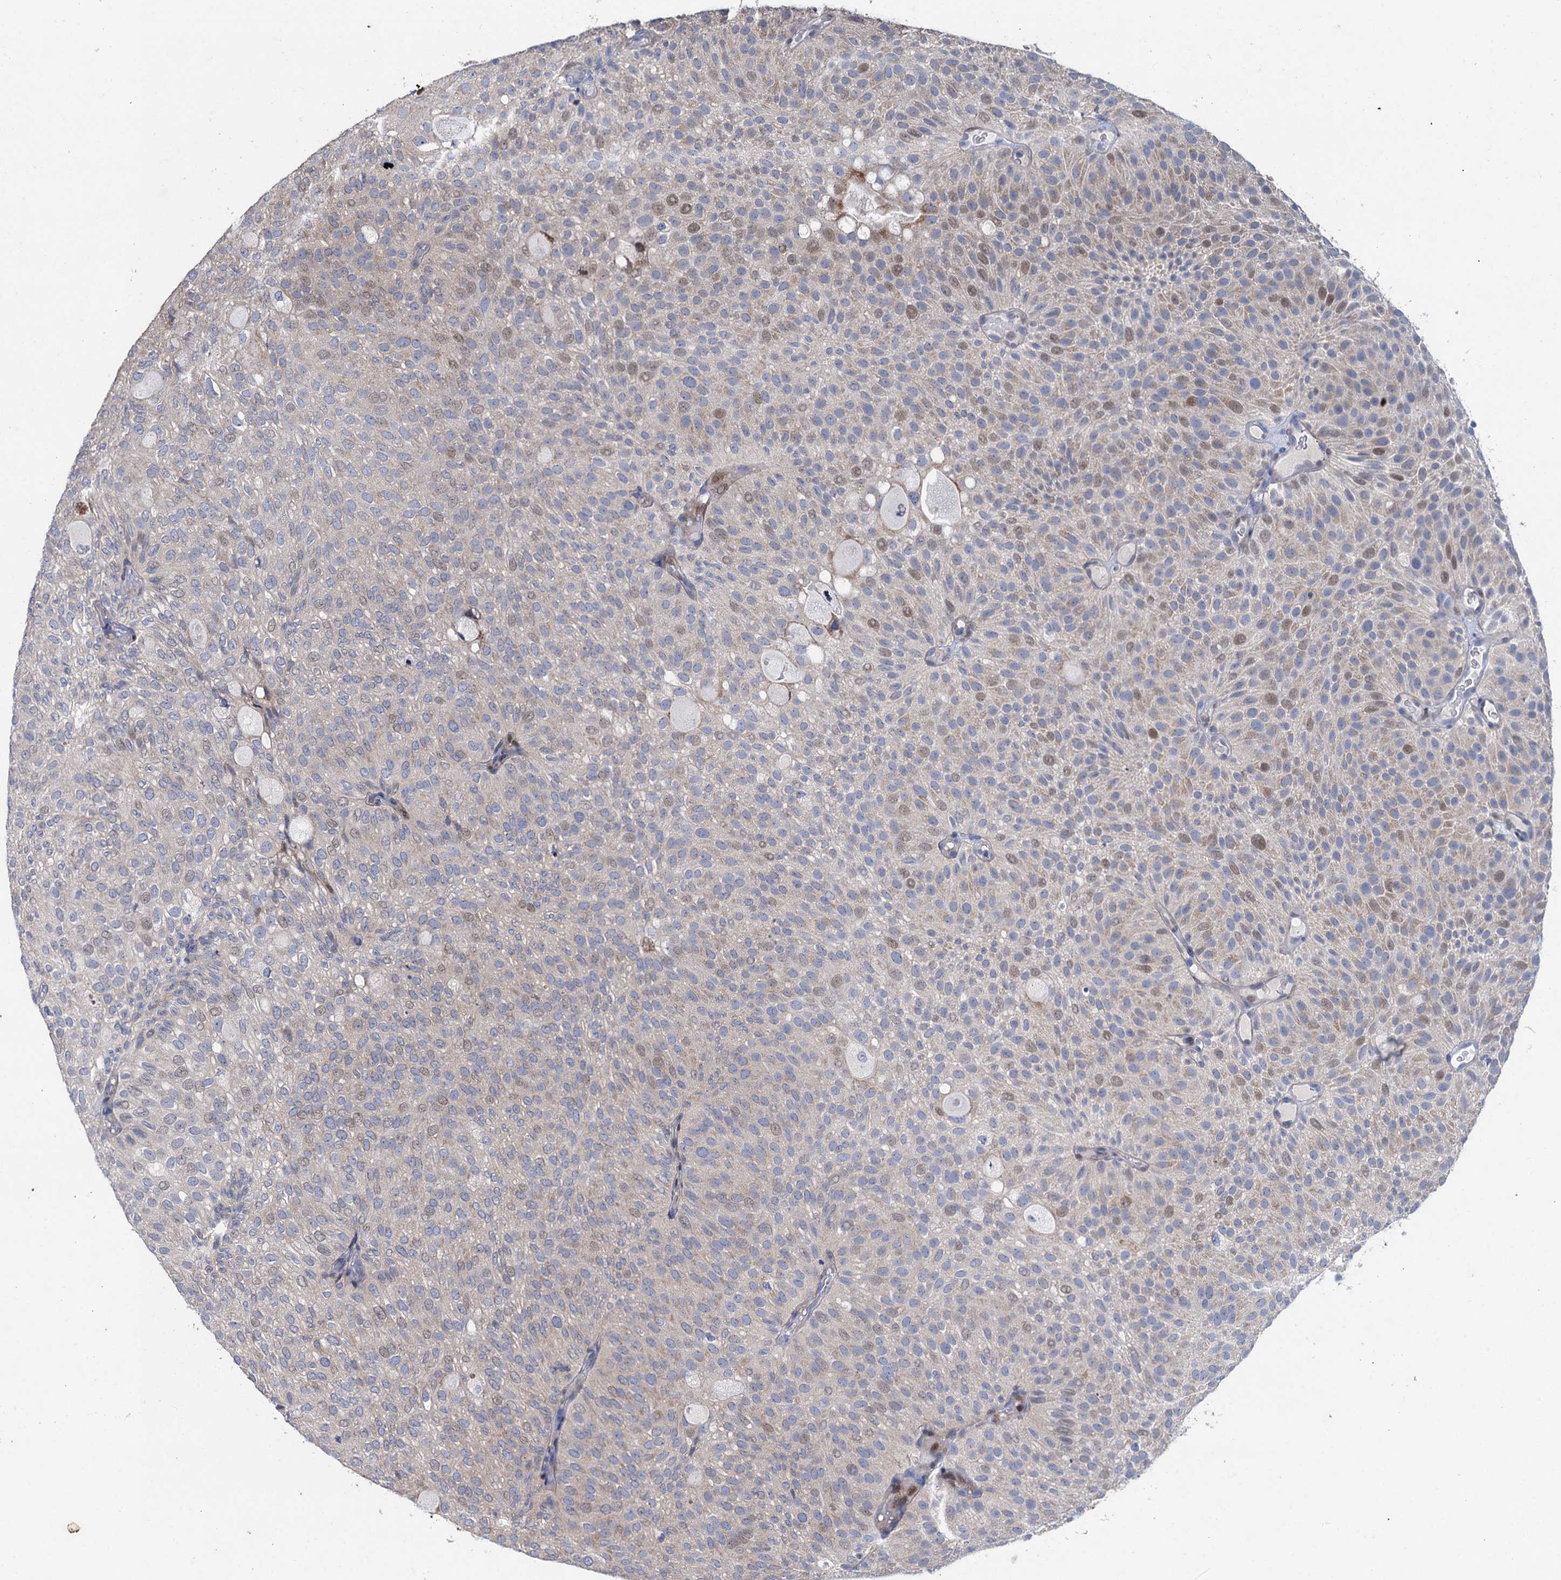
{"staining": {"intensity": "weak", "quantity": "25%-75%", "location": "nuclear"}, "tissue": "urothelial cancer", "cell_type": "Tumor cells", "image_type": "cancer", "snomed": [{"axis": "morphology", "description": "Urothelial carcinoma, Low grade"}, {"axis": "topography", "description": "Urinary bladder"}], "caption": "Immunohistochemistry (IHC) (DAB) staining of human urothelial carcinoma (low-grade) demonstrates weak nuclear protein positivity in approximately 25%-75% of tumor cells. The staining was performed using DAB (3,3'-diaminobenzidine), with brown indicating positive protein expression. Nuclei are stained blue with hematoxylin.", "gene": "ESYT3", "patient": {"sex": "male", "age": 78}}